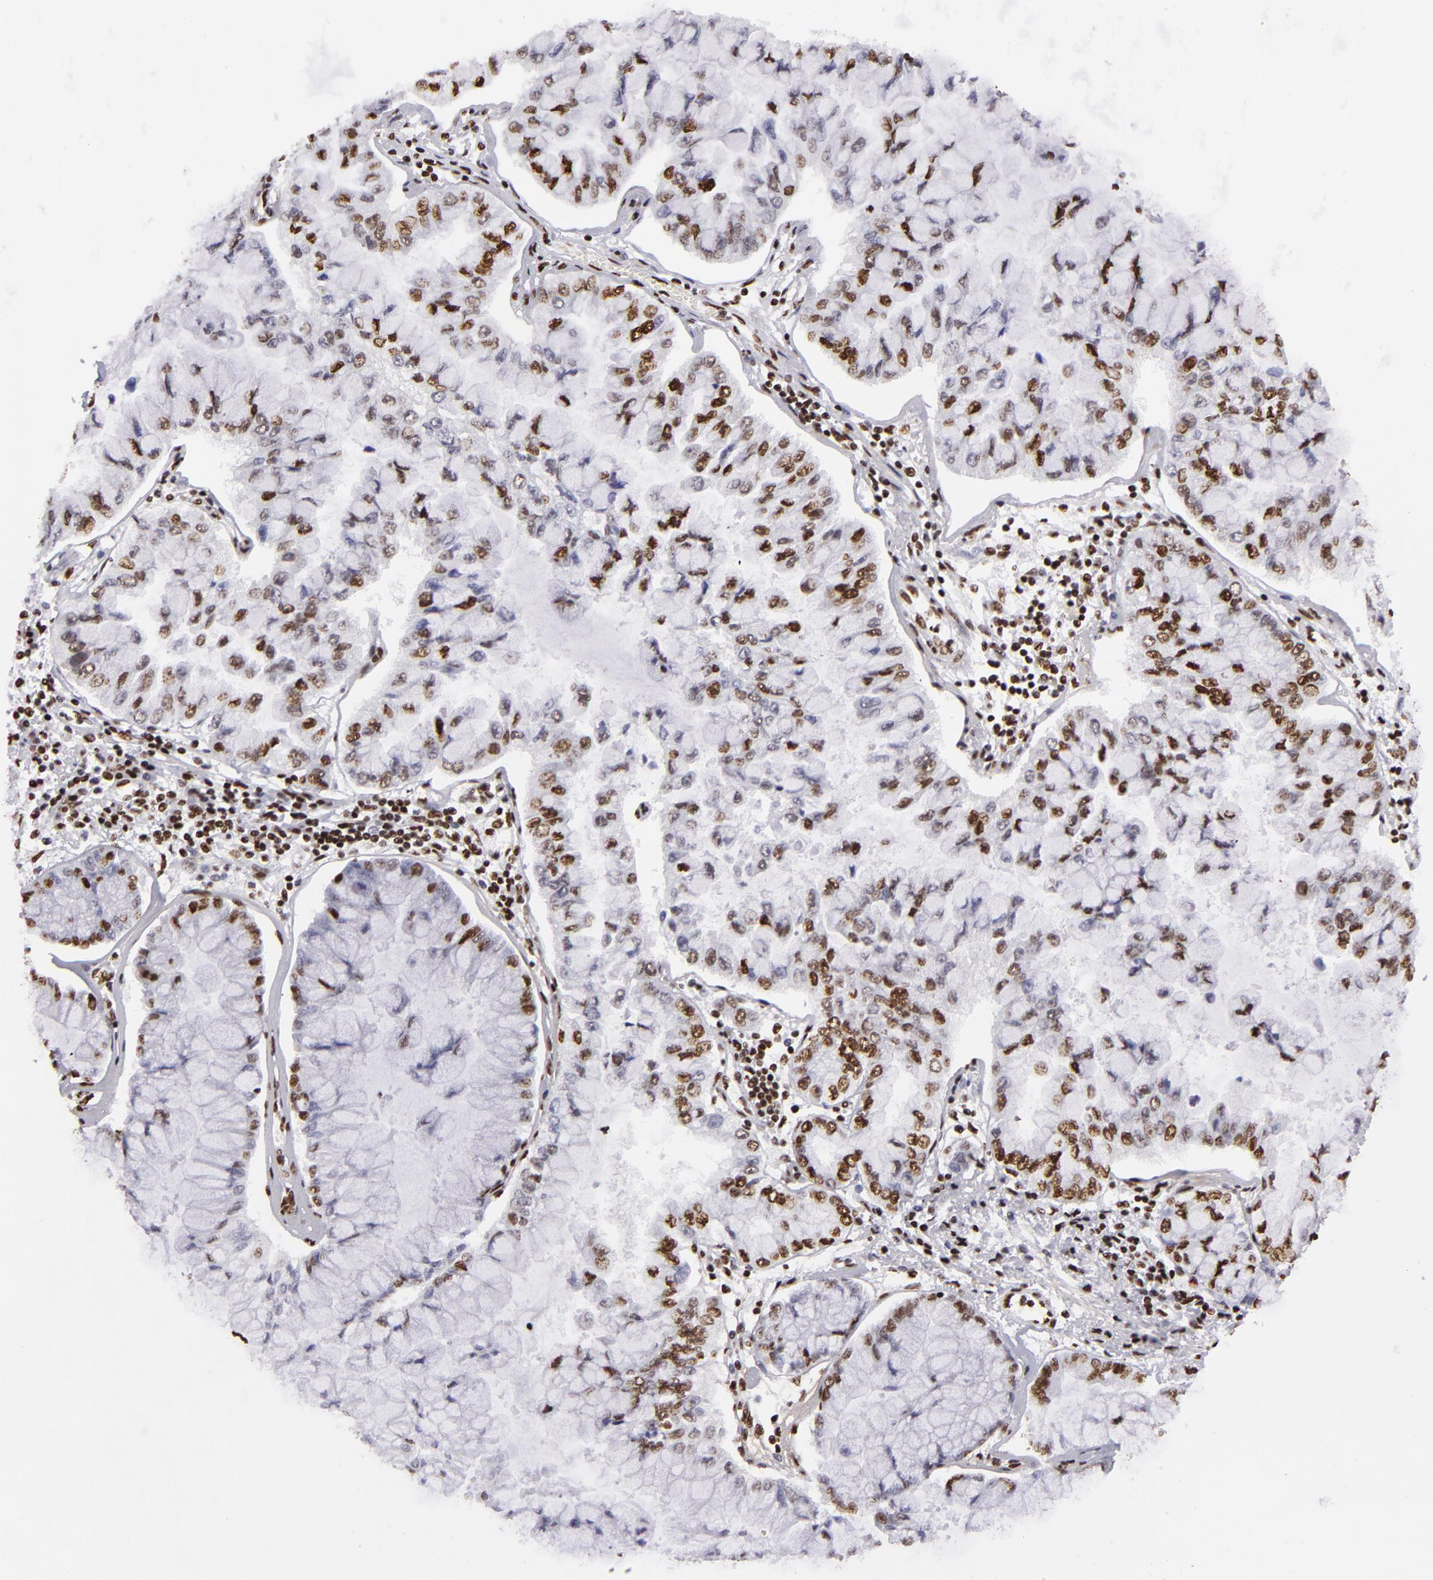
{"staining": {"intensity": "strong", "quantity": "25%-75%", "location": "nuclear"}, "tissue": "liver cancer", "cell_type": "Tumor cells", "image_type": "cancer", "snomed": [{"axis": "morphology", "description": "Cholangiocarcinoma"}, {"axis": "topography", "description": "Liver"}], "caption": "The histopathology image displays immunohistochemical staining of liver cholangiocarcinoma. There is strong nuclear positivity is present in approximately 25%-75% of tumor cells. Using DAB (brown) and hematoxylin (blue) stains, captured at high magnification using brightfield microscopy.", "gene": "SAFB", "patient": {"sex": "female", "age": 79}}